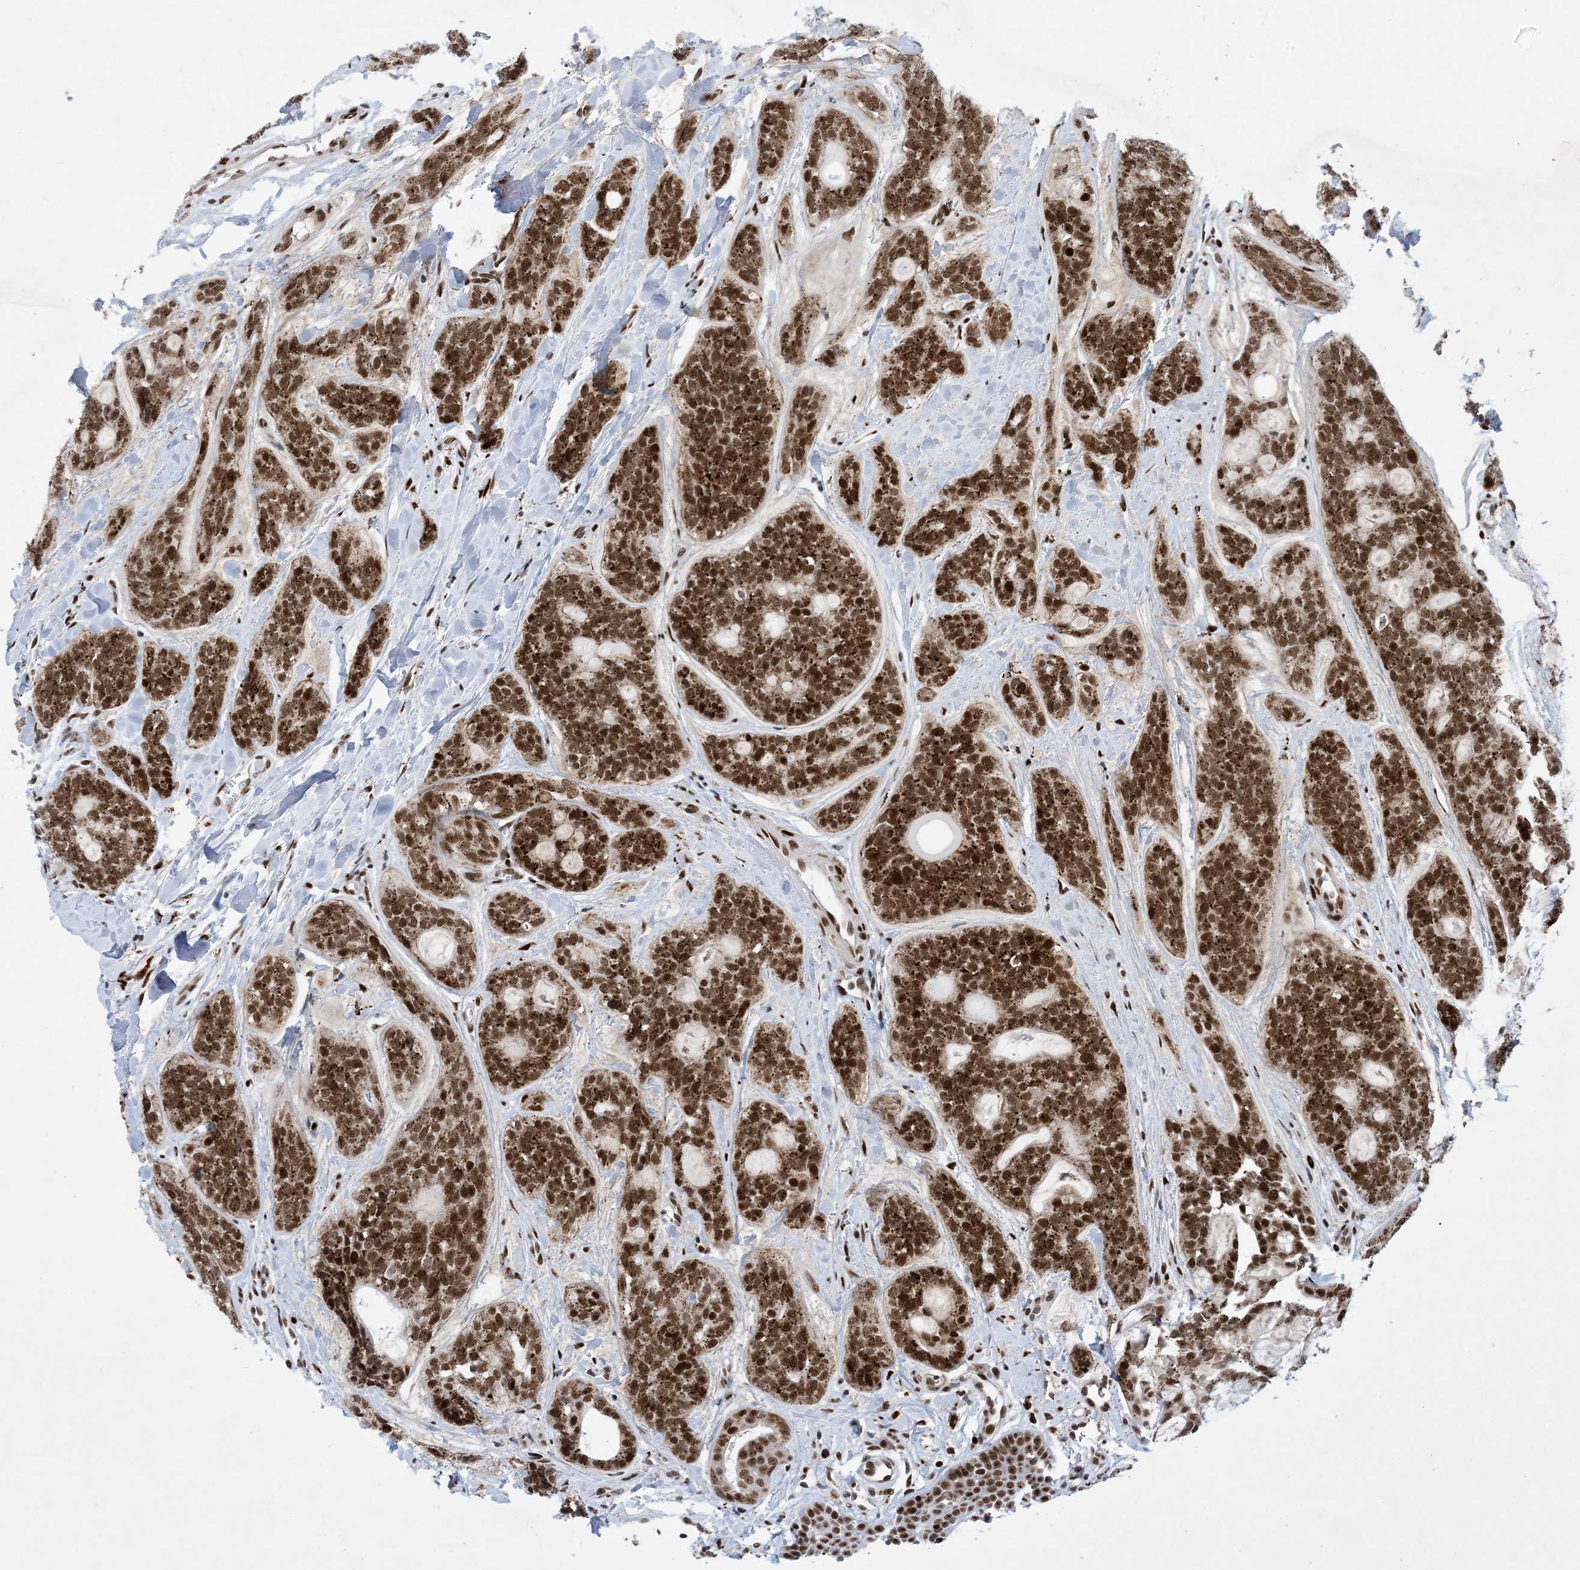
{"staining": {"intensity": "strong", "quantity": ">75%", "location": "nuclear"}, "tissue": "head and neck cancer", "cell_type": "Tumor cells", "image_type": "cancer", "snomed": [{"axis": "morphology", "description": "Adenocarcinoma, NOS"}, {"axis": "topography", "description": "Head-Neck"}], "caption": "Tumor cells demonstrate high levels of strong nuclear staining in about >75% of cells in human head and neck adenocarcinoma. (Stains: DAB (3,3'-diaminobenzidine) in brown, nuclei in blue, Microscopy: brightfield microscopy at high magnification).", "gene": "TSPYL1", "patient": {"sex": "male", "age": 66}}